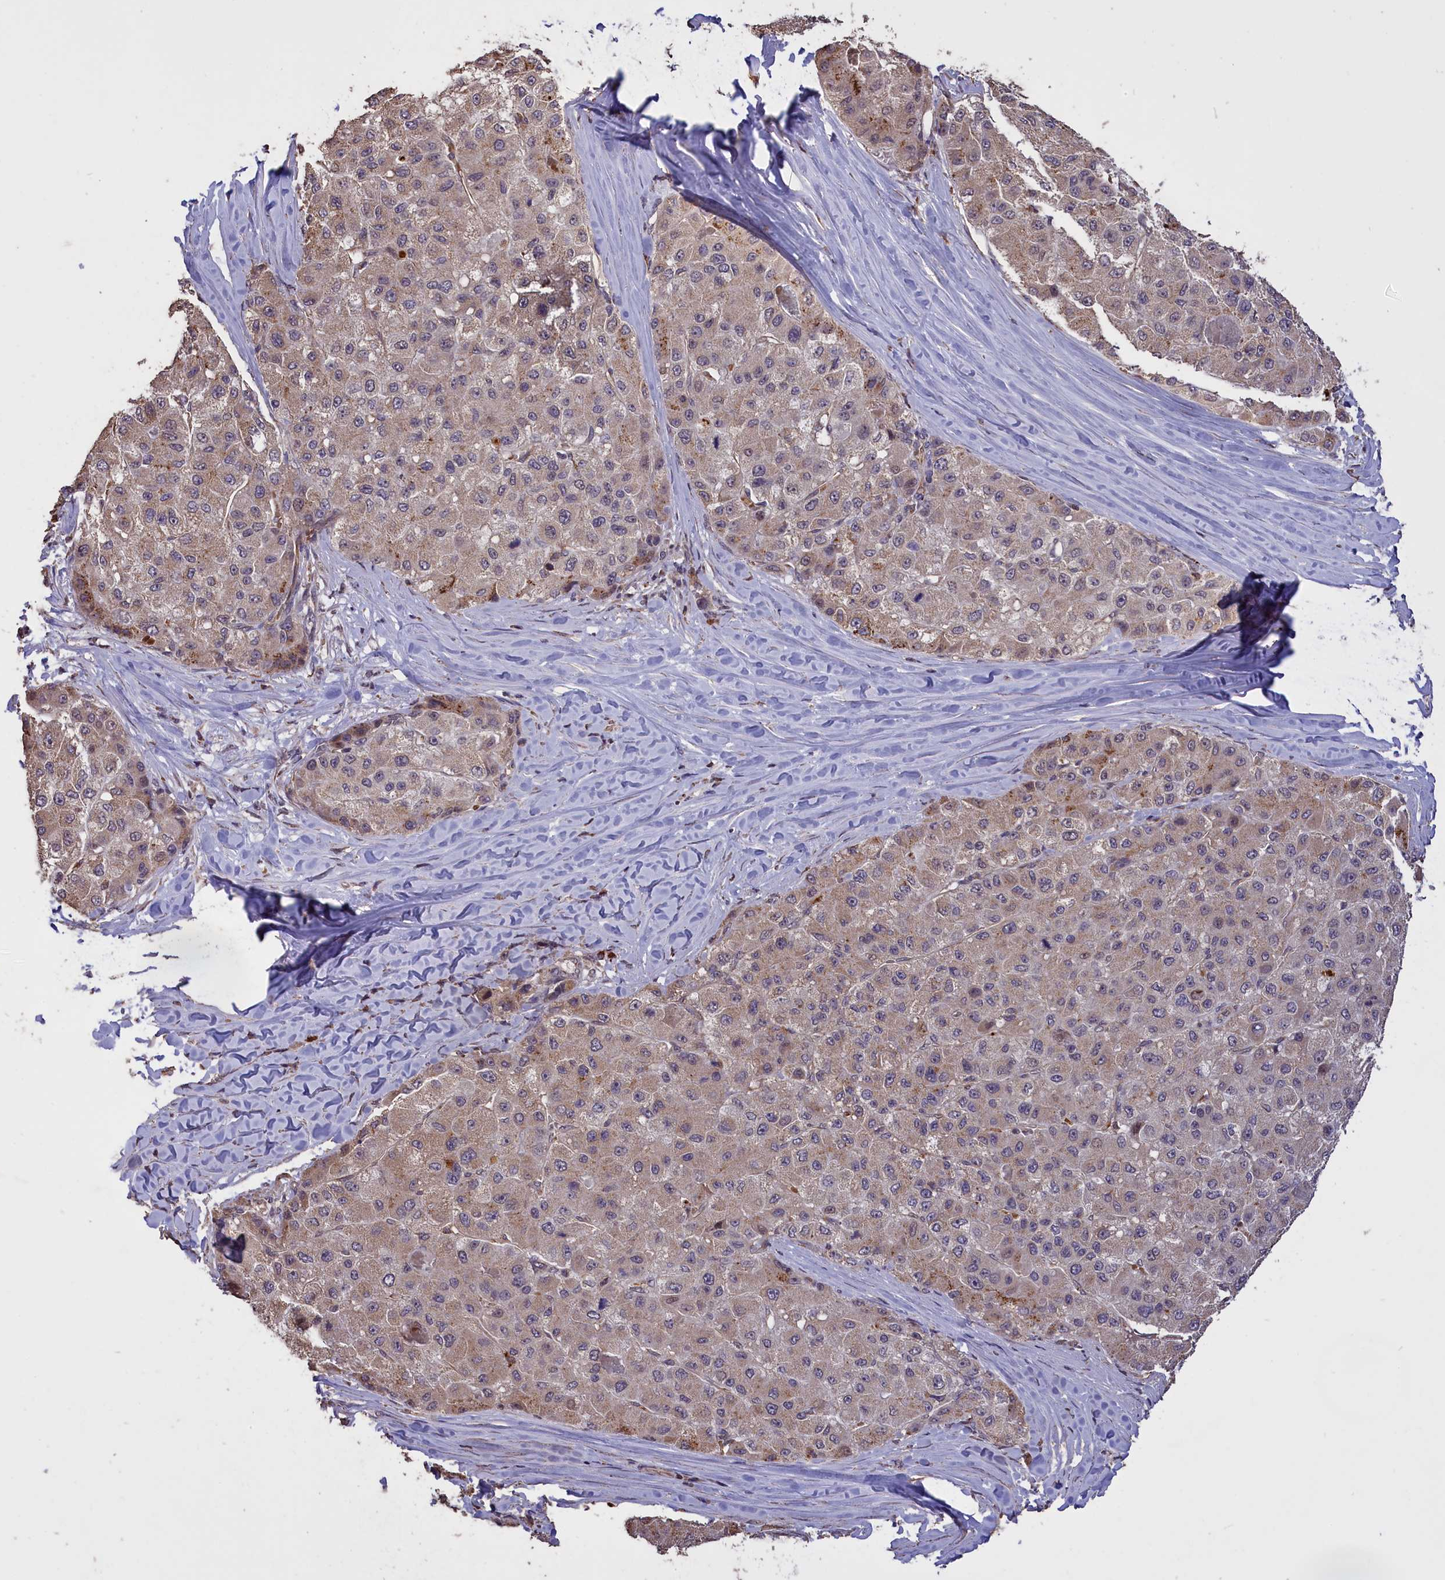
{"staining": {"intensity": "weak", "quantity": "<25%", "location": "cytoplasmic/membranous"}, "tissue": "liver cancer", "cell_type": "Tumor cells", "image_type": "cancer", "snomed": [{"axis": "morphology", "description": "Carcinoma, Hepatocellular, NOS"}, {"axis": "topography", "description": "Liver"}], "caption": "The micrograph displays no staining of tumor cells in liver hepatocellular carcinoma. (IHC, brightfield microscopy, high magnification).", "gene": "CLRN2", "patient": {"sex": "male", "age": 80}}